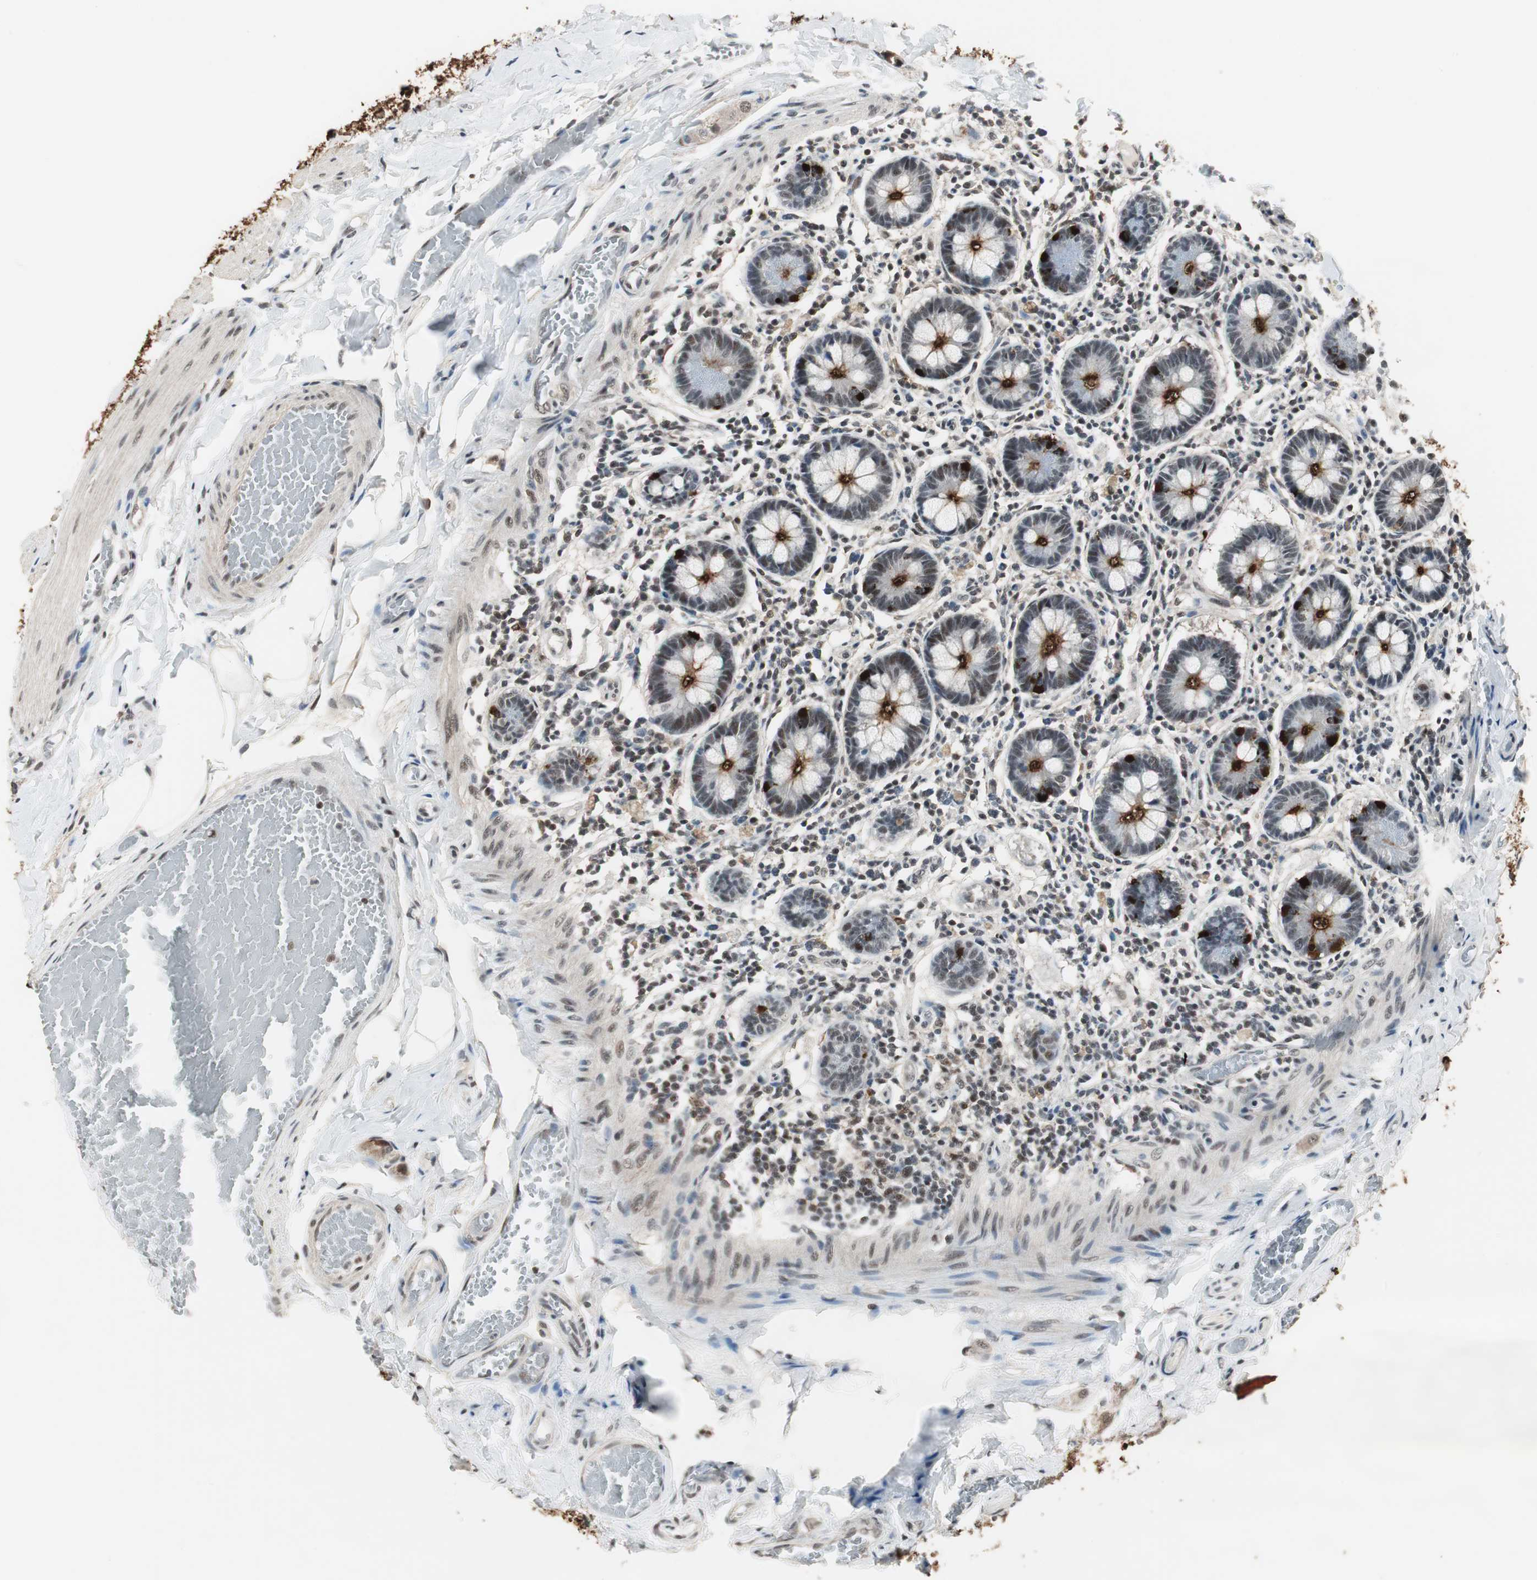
{"staining": {"intensity": "strong", "quantity": ">75%", "location": "cytoplasmic/membranous,nuclear"}, "tissue": "small intestine", "cell_type": "Glandular cells", "image_type": "normal", "snomed": [{"axis": "morphology", "description": "Normal tissue, NOS"}, {"axis": "topography", "description": "Small intestine"}], "caption": "High-magnification brightfield microscopy of normal small intestine stained with DAB (brown) and counterstained with hematoxylin (blue). glandular cells exhibit strong cytoplasmic/membranous,nuclear expression is seen in approximately>75% of cells.", "gene": "MKX", "patient": {"sex": "male", "age": 41}}